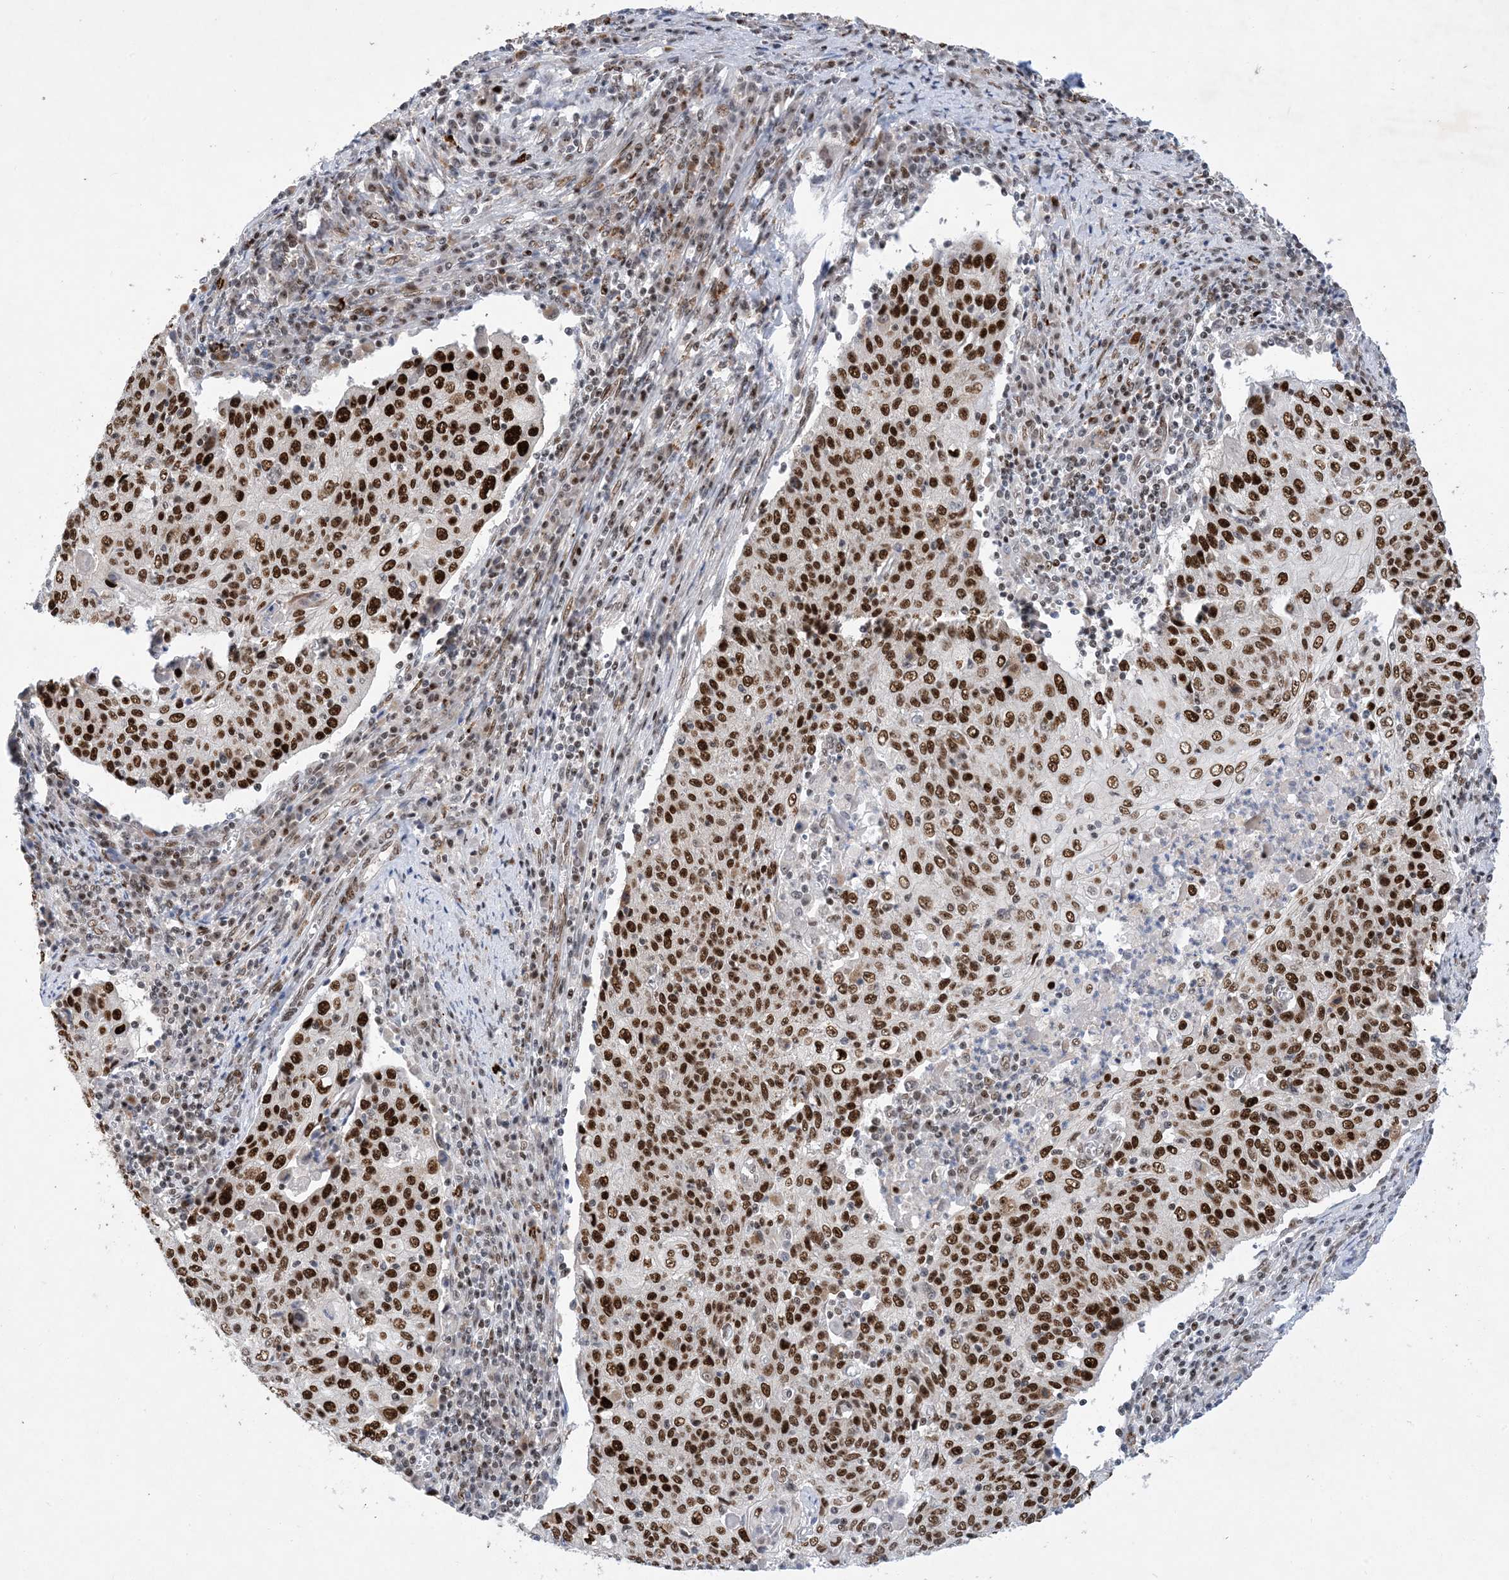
{"staining": {"intensity": "strong", "quantity": ">75%", "location": "nuclear"}, "tissue": "cervical cancer", "cell_type": "Tumor cells", "image_type": "cancer", "snomed": [{"axis": "morphology", "description": "Squamous cell carcinoma, NOS"}, {"axis": "topography", "description": "Cervix"}], "caption": "Brown immunohistochemical staining in squamous cell carcinoma (cervical) reveals strong nuclear staining in about >75% of tumor cells. Using DAB (3,3'-diaminobenzidine) (brown) and hematoxylin (blue) stains, captured at high magnification using brightfield microscopy.", "gene": "TSPYL1", "patient": {"sex": "female", "age": 48}}